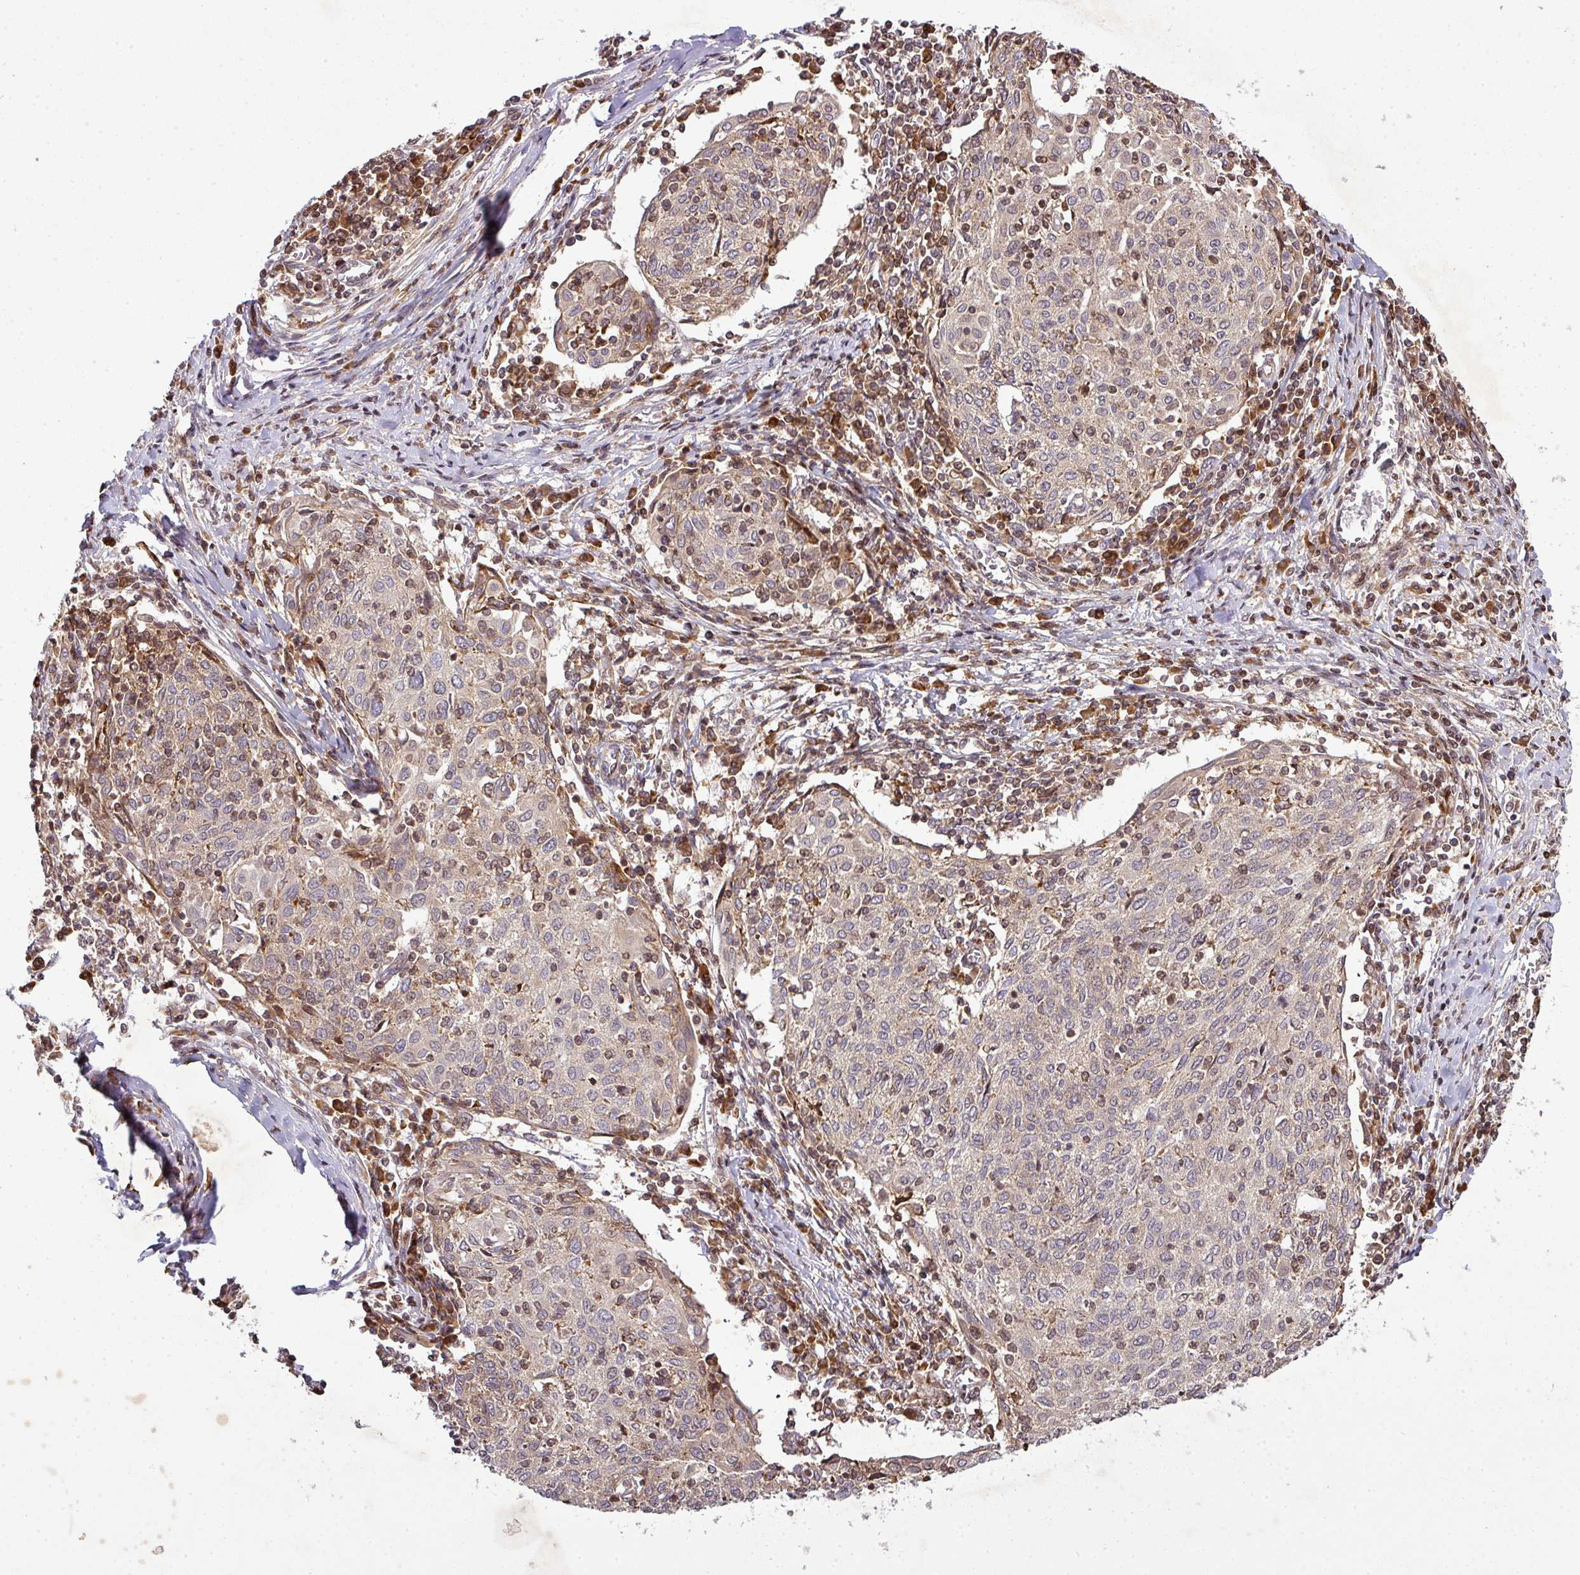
{"staining": {"intensity": "moderate", "quantity": "25%-75%", "location": "cytoplasmic/membranous"}, "tissue": "cervical cancer", "cell_type": "Tumor cells", "image_type": "cancer", "snomed": [{"axis": "morphology", "description": "Squamous cell carcinoma, NOS"}, {"axis": "topography", "description": "Cervix"}], "caption": "DAB immunohistochemical staining of human squamous cell carcinoma (cervical) displays moderate cytoplasmic/membranous protein expression in approximately 25%-75% of tumor cells.", "gene": "LRRC74B", "patient": {"sex": "female", "age": 52}}